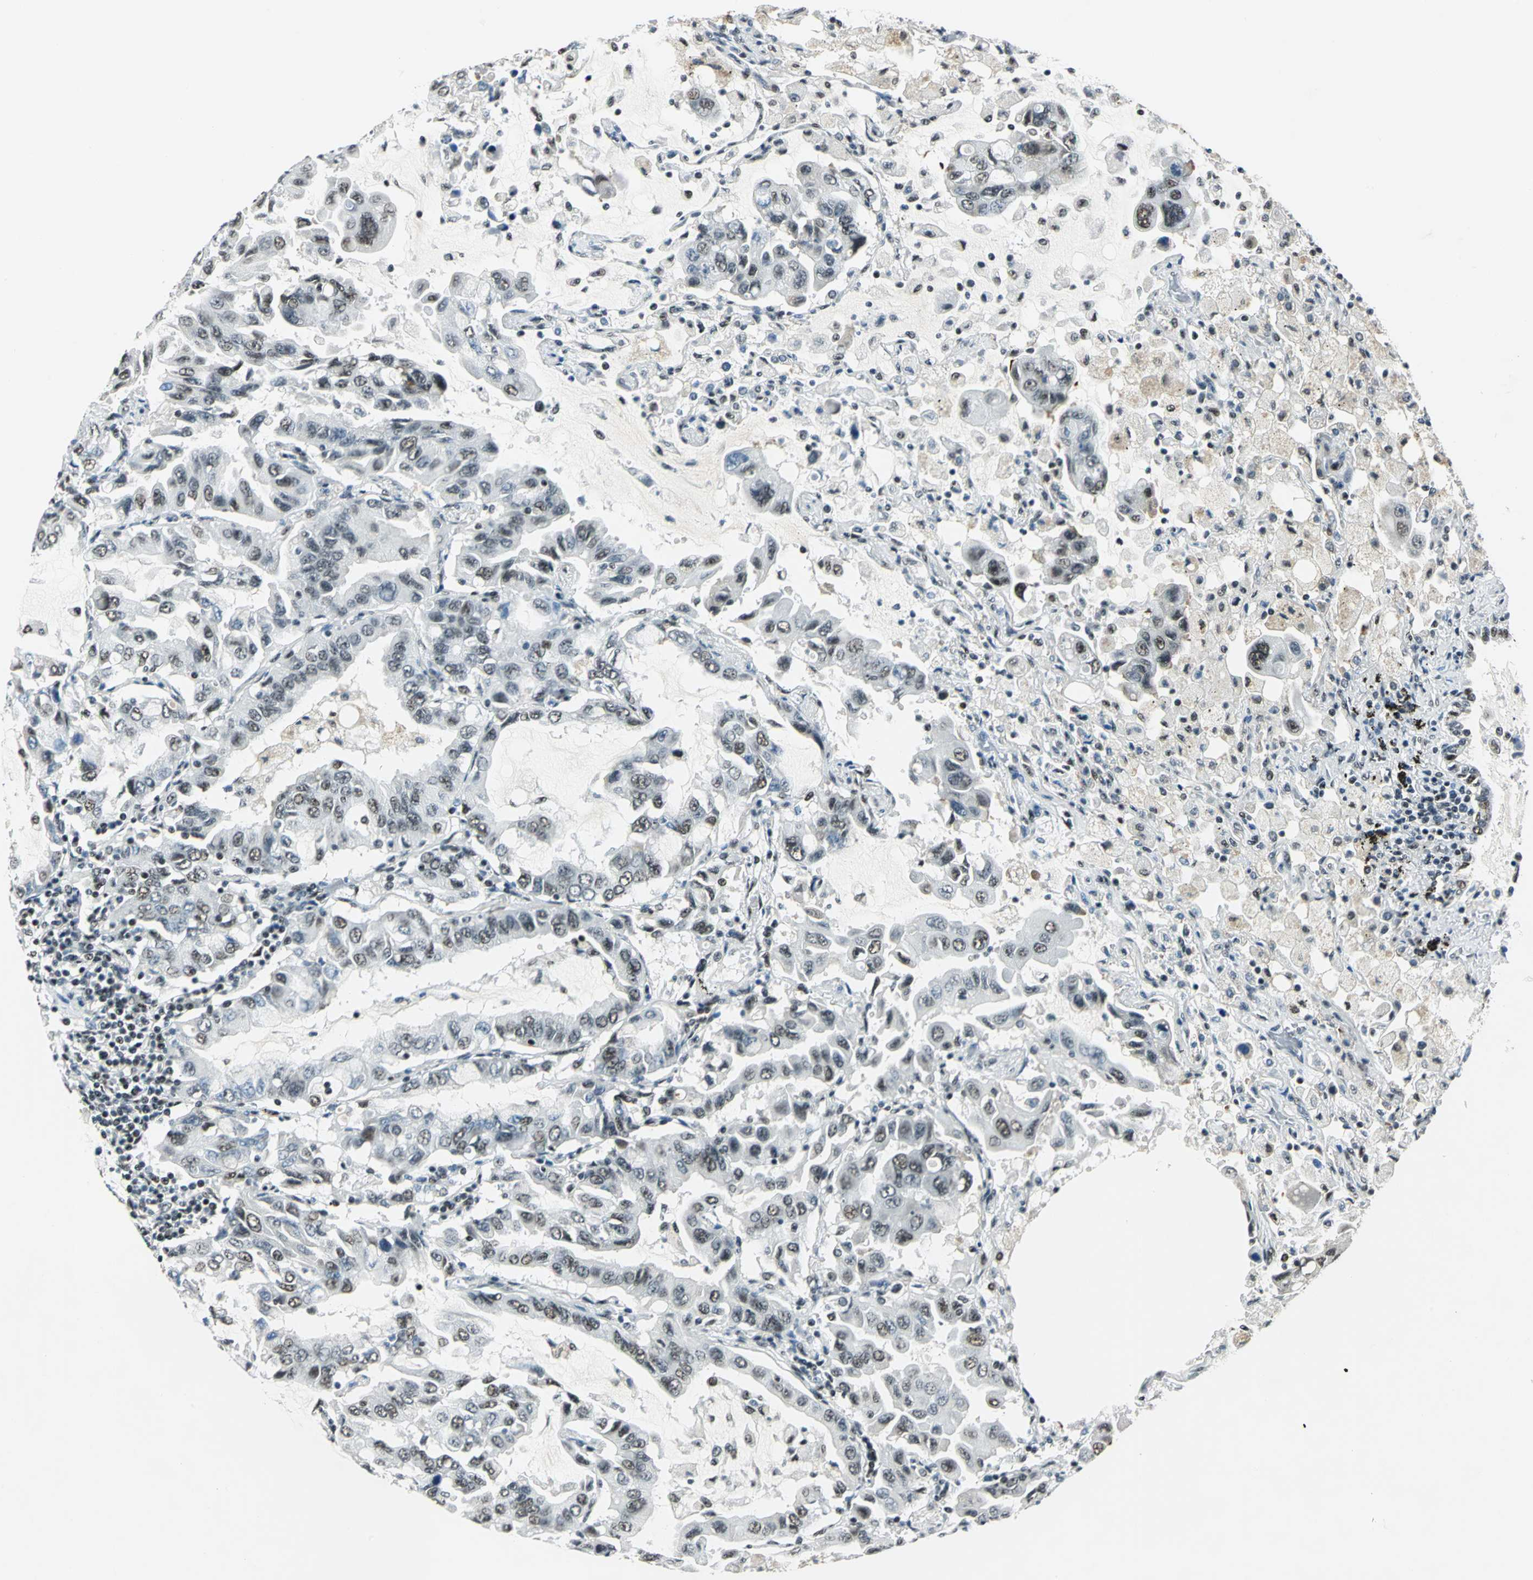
{"staining": {"intensity": "moderate", "quantity": ">75%", "location": "nuclear"}, "tissue": "lung cancer", "cell_type": "Tumor cells", "image_type": "cancer", "snomed": [{"axis": "morphology", "description": "Adenocarcinoma, NOS"}, {"axis": "topography", "description": "Lung"}], "caption": "Protein expression by immunohistochemistry displays moderate nuclear expression in about >75% of tumor cells in lung cancer.", "gene": "KAT6B", "patient": {"sex": "male", "age": 64}}